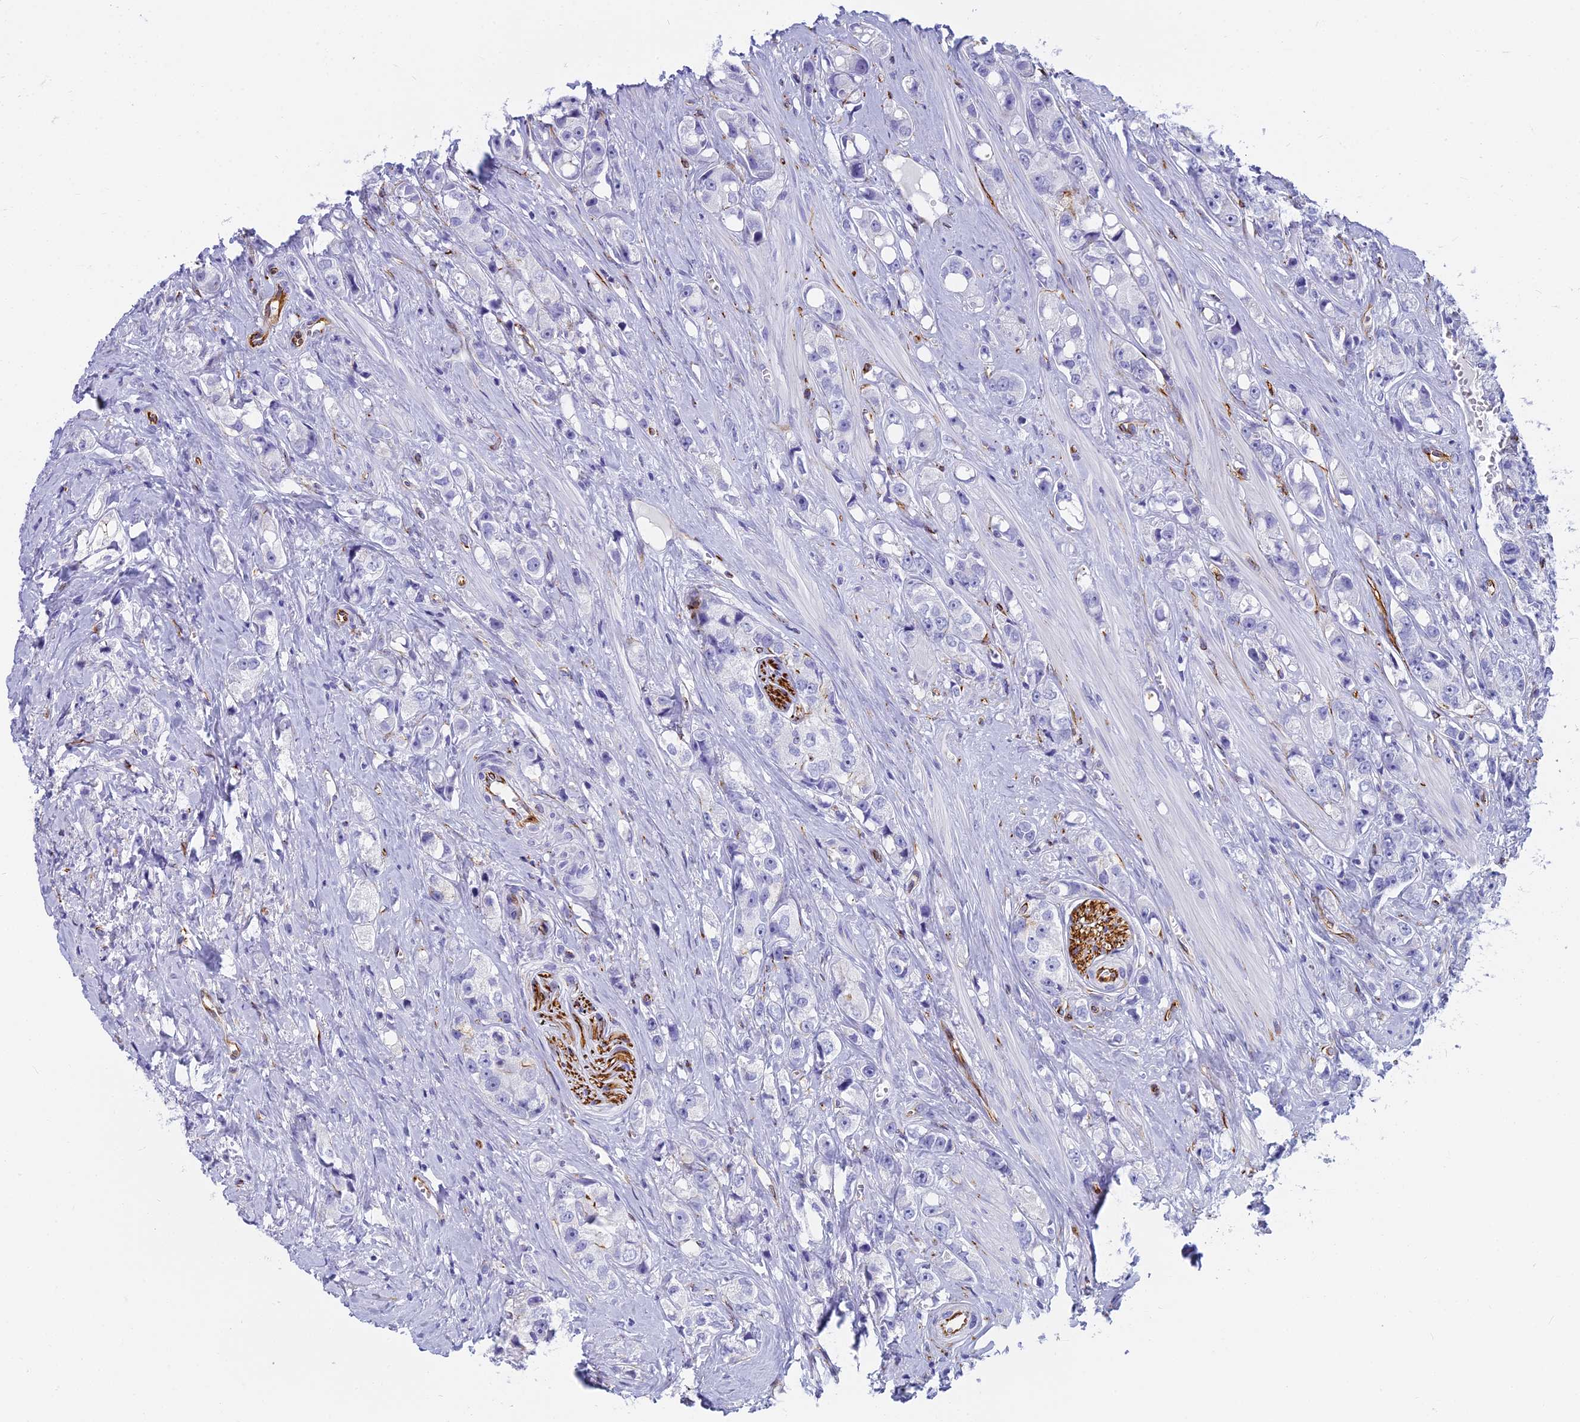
{"staining": {"intensity": "negative", "quantity": "none", "location": "none"}, "tissue": "prostate cancer", "cell_type": "Tumor cells", "image_type": "cancer", "snomed": [{"axis": "morphology", "description": "Adenocarcinoma, High grade"}, {"axis": "topography", "description": "Prostate"}], "caption": "Histopathology image shows no protein expression in tumor cells of prostate high-grade adenocarcinoma tissue. Brightfield microscopy of IHC stained with DAB (3,3'-diaminobenzidine) (brown) and hematoxylin (blue), captured at high magnification.", "gene": "EVI2A", "patient": {"sex": "male", "age": 74}}